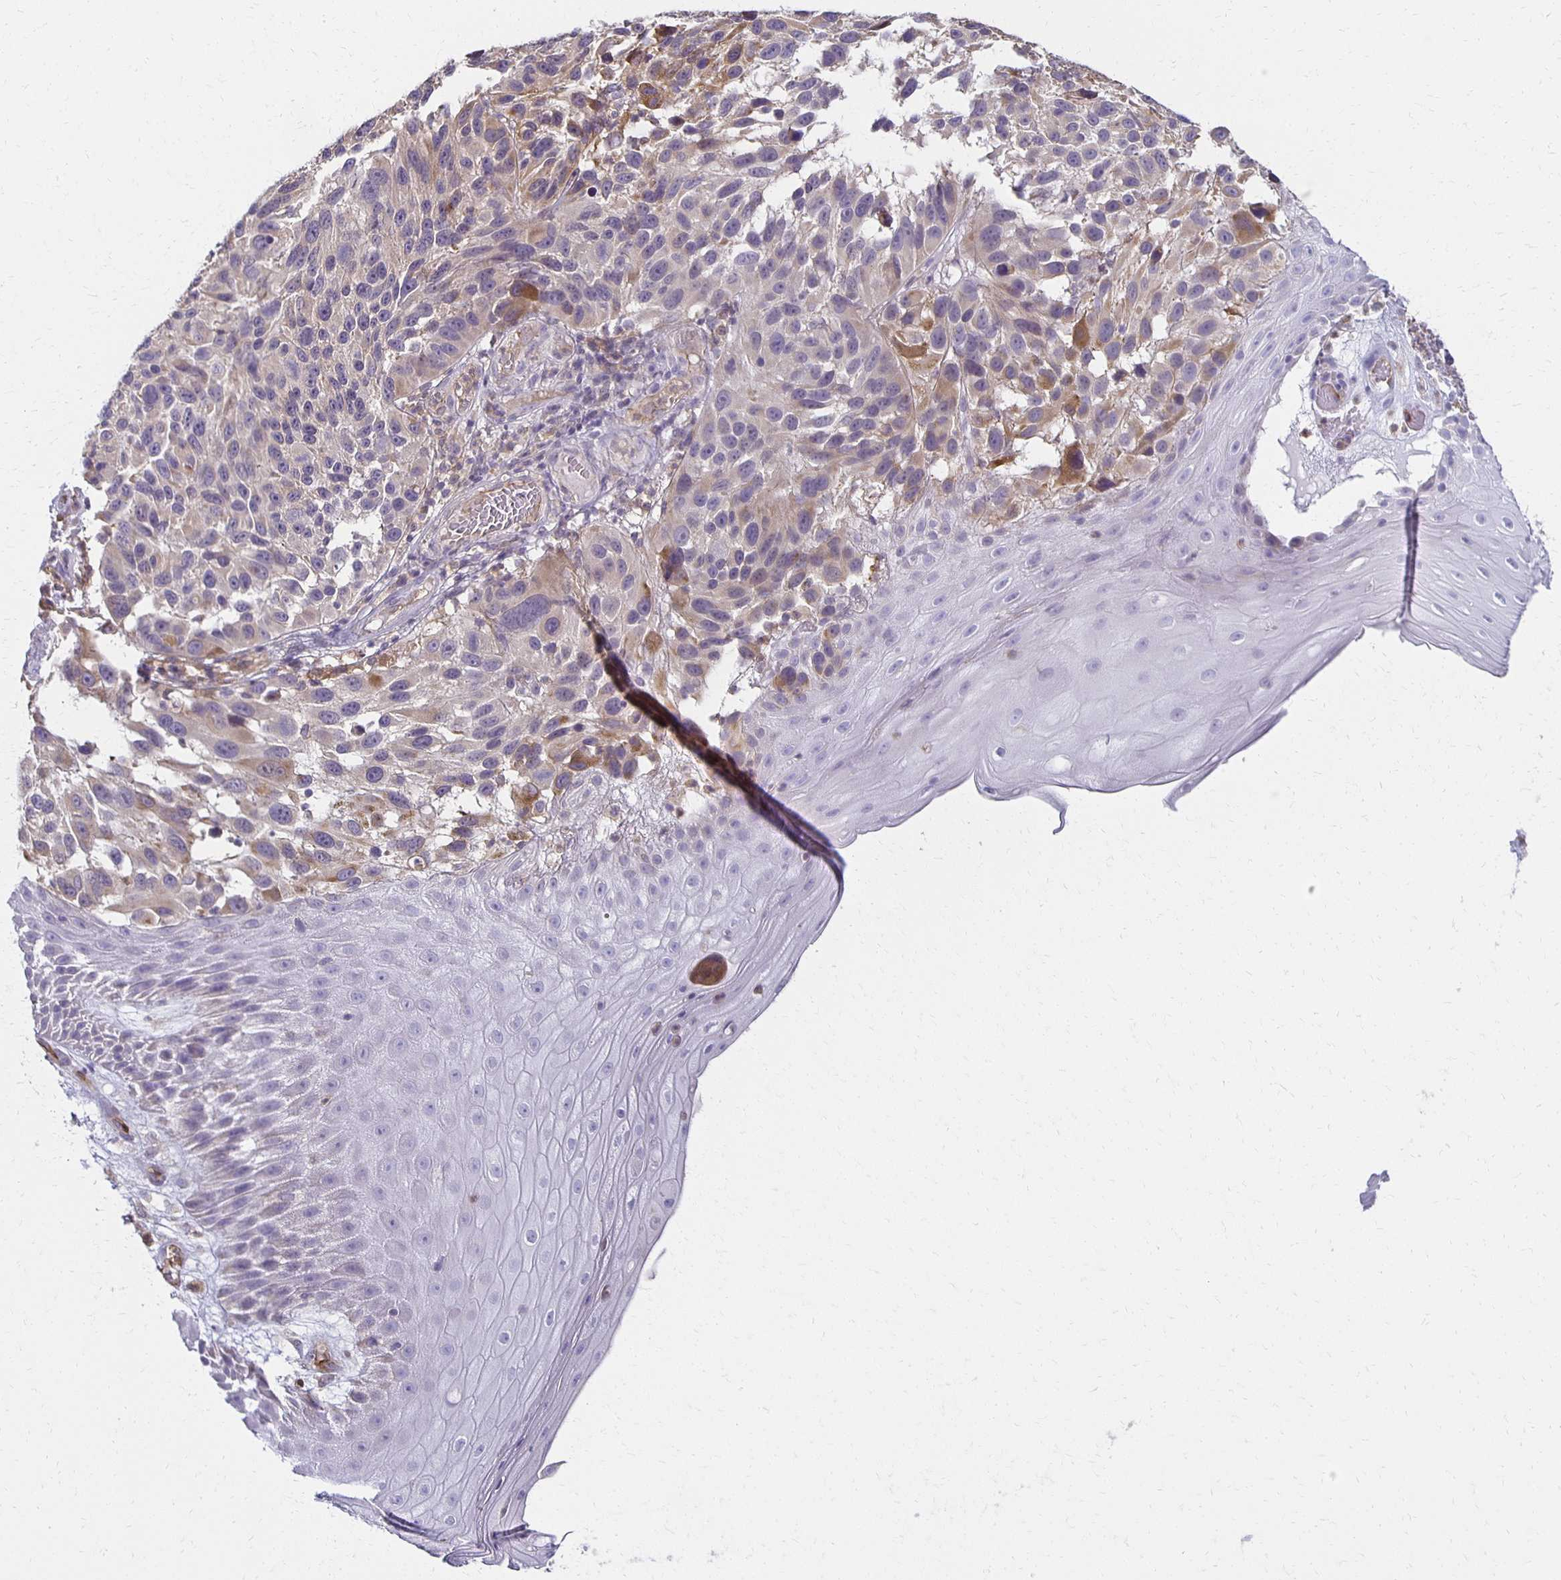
{"staining": {"intensity": "moderate", "quantity": "<25%", "location": "cytoplasmic/membranous"}, "tissue": "melanoma", "cell_type": "Tumor cells", "image_type": "cancer", "snomed": [{"axis": "morphology", "description": "Malignant melanoma, NOS"}, {"axis": "topography", "description": "Skin"}], "caption": "Immunohistochemistry (IHC) (DAB) staining of human malignant melanoma displays moderate cytoplasmic/membranous protein staining in approximately <25% of tumor cells.", "gene": "GPX4", "patient": {"sex": "male", "age": 53}}